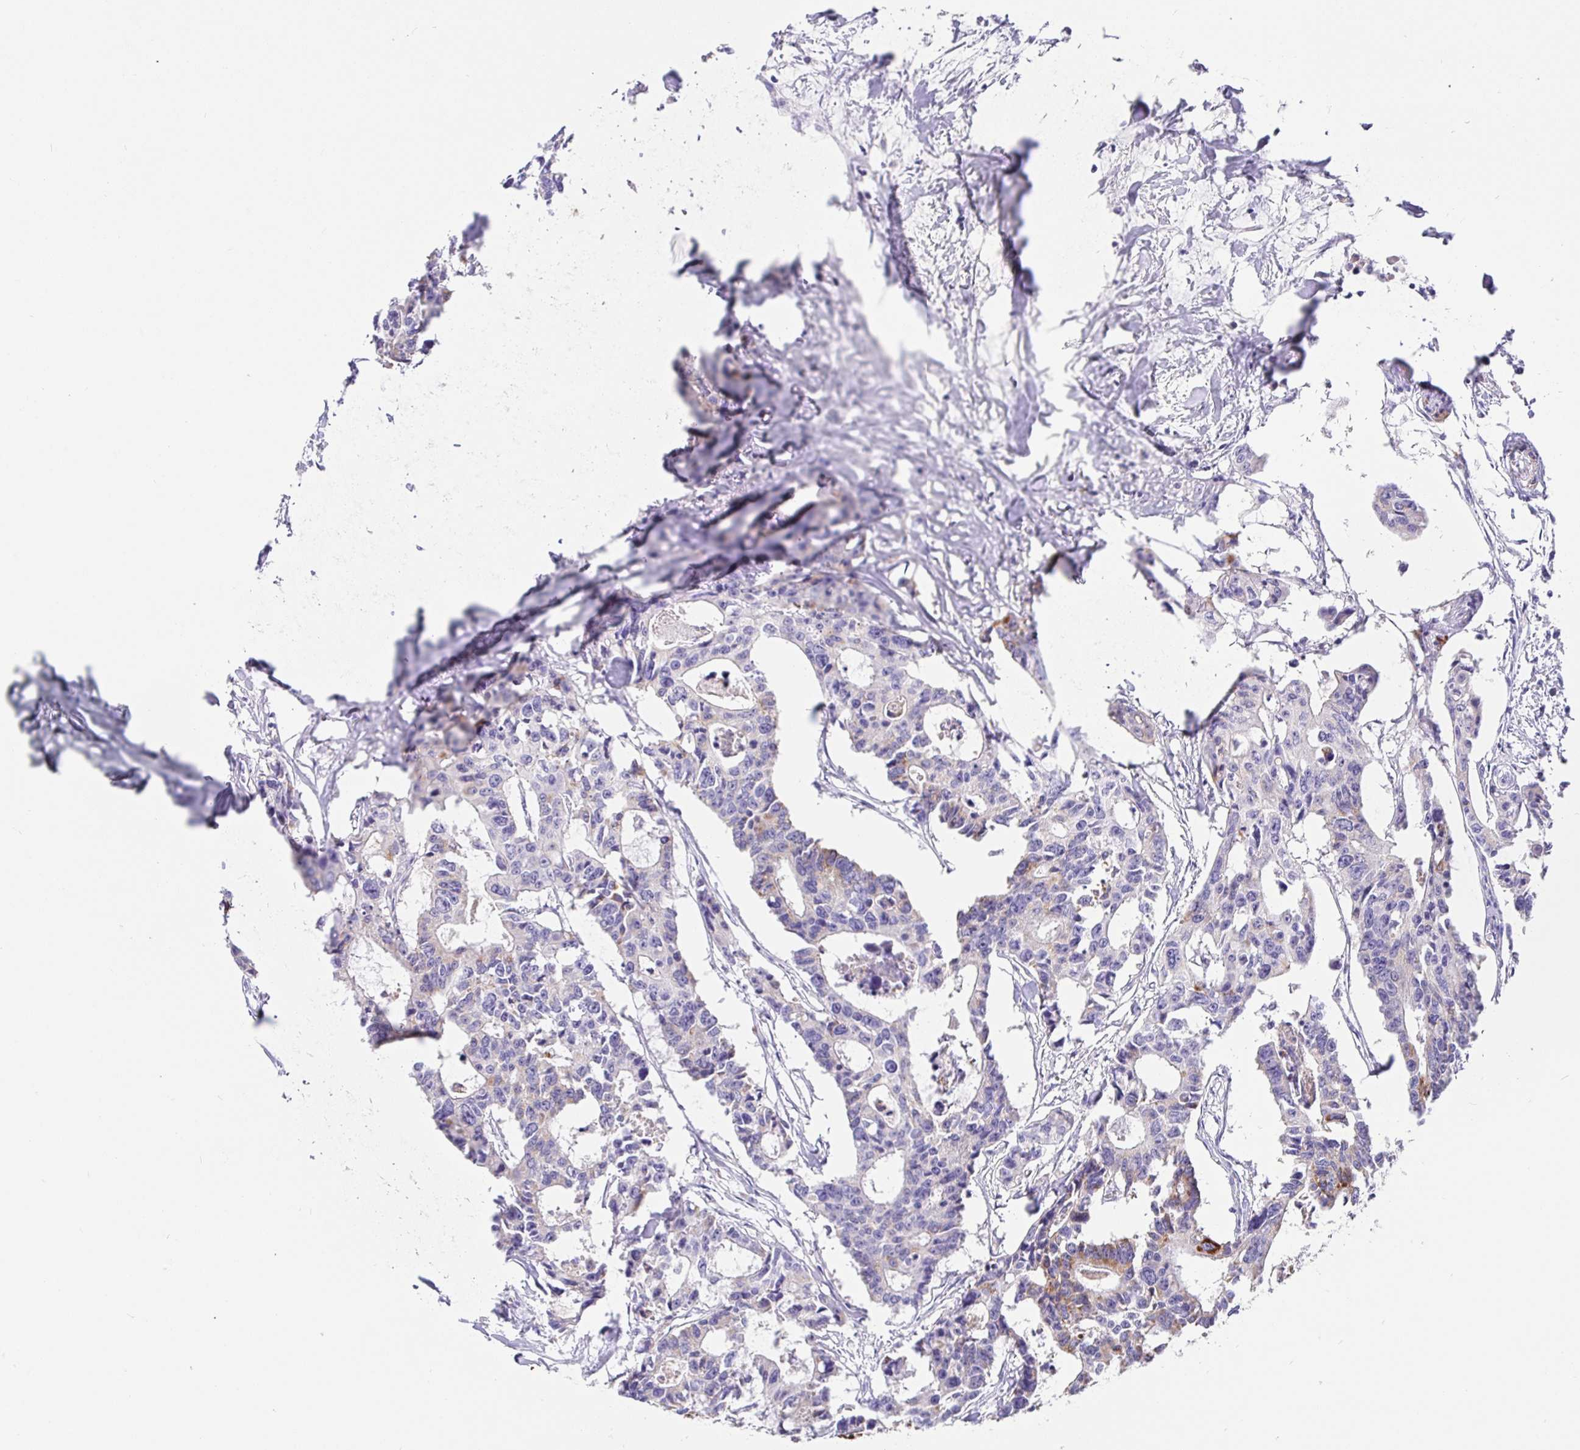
{"staining": {"intensity": "weak", "quantity": "<25%", "location": "cytoplasmic/membranous"}, "tissue": "colorectal cancer", "cell_type": "Tumor cells", "image_type": "cancer", "snomed": [{"axis": "morphology", "description": "Adenocarcinoma, NOS"}, {"axis": "topography", "description": "Rectum"}], "caption": "Immunohistochemistry micrograph of neoplastic tissue: colorectal cancer (adenocarcinoma) stained with DAB reveals no significant protein staining in tumor cells. (DAB IHC with hematoxylin counter stain).", "gene": "MAOA", "patient": {"sex": "male", "age": 57}}